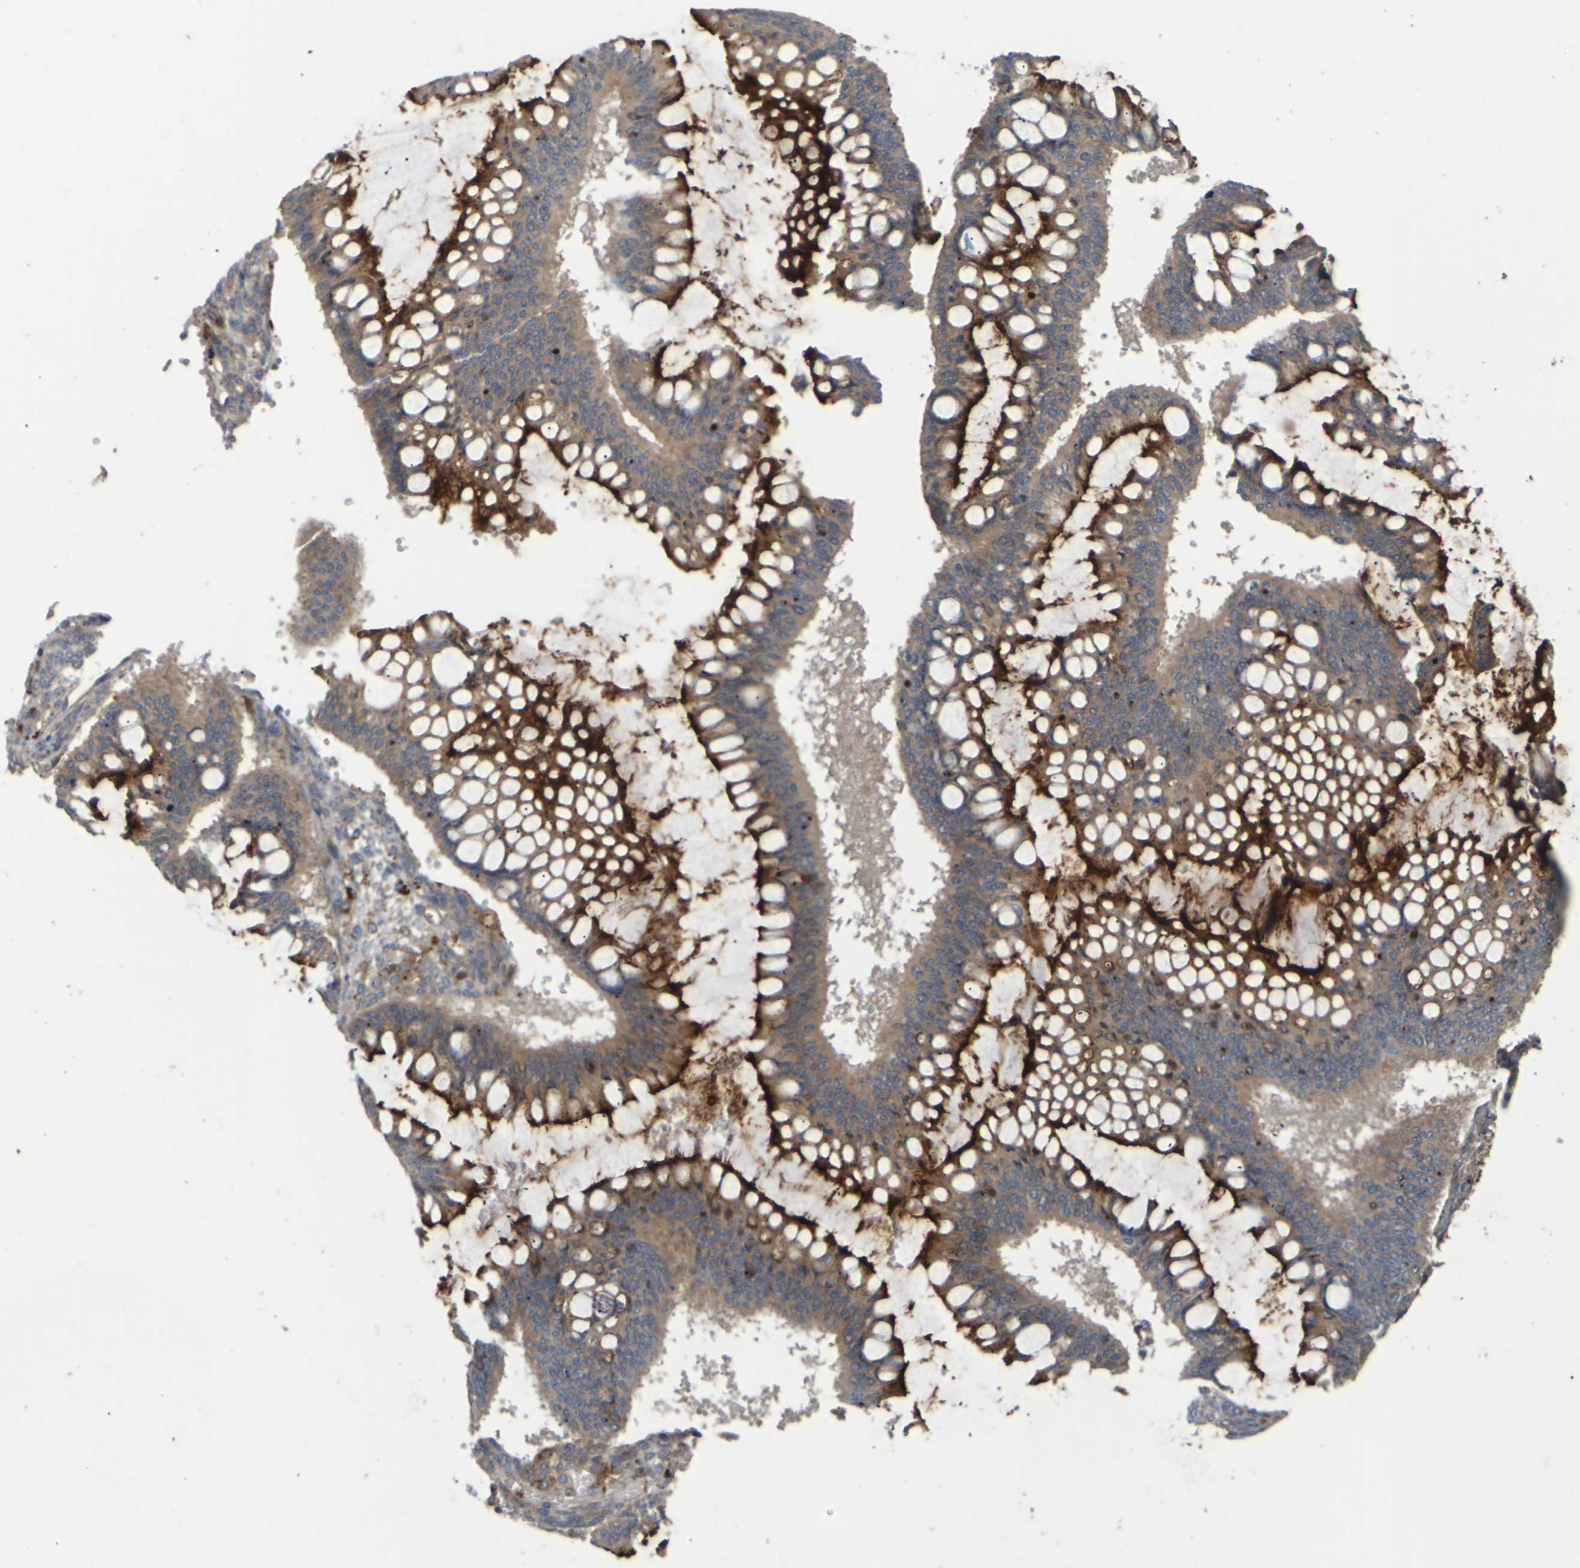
{"staining": {"intensity": "strong", "quantity": ">75%", "location": "cytoplasmic/membranous"}, "tissue": "ovarian cancer", "cell_type": "Tumor cells", "image_type": "cancer", "snomed": [{"axis": "morphology", "description": "Cystadenocarcinoma, mucinous, NOS"}, {"axis": "topography", "description": "Ovary"}], "caption": "Approximately >75% of tumor cells in ovarian cancer (mucinous cystadenocarcinoma) demonstrate strong cytoplasmic/membranous protein expression as visualized by brown immunohistochemical staining.", "gene": "KSR1", "patient": {"sex": "female", "age": 73}}